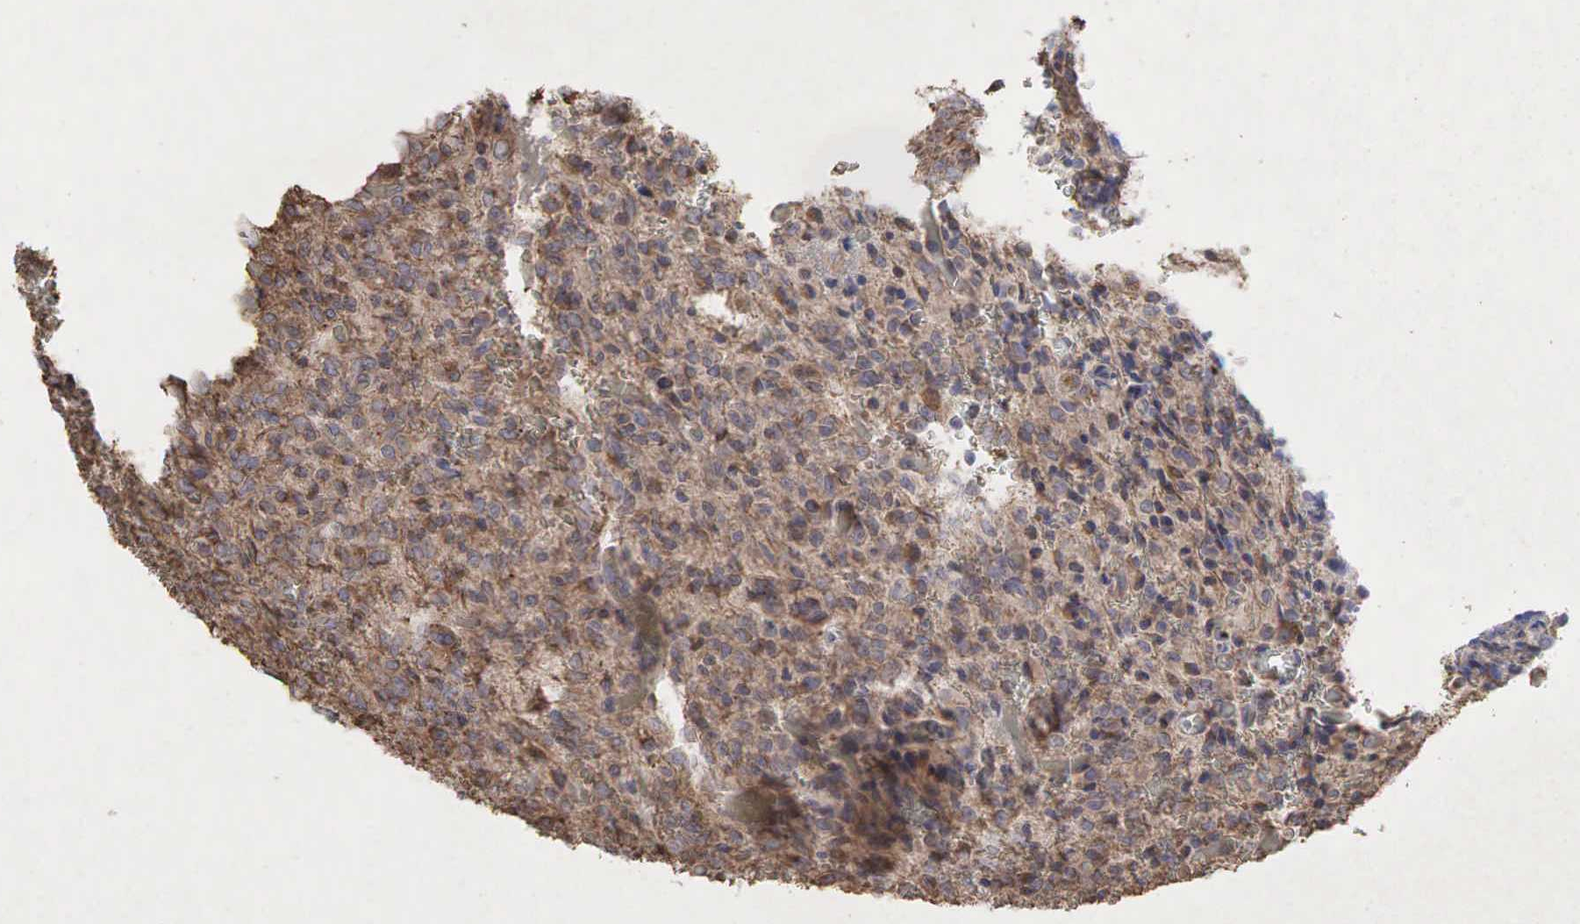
{"staining": {"intensity": "moderate", "quantity": ">75%", "location": "cytoplasmic/membranous"}, "tissue": "glioma", "cell_type": "Tumor cells", "image_type": "cancer", "snomed": [{"axis": "morphology", "description": "Glioma, malignant, High grade"}, {"axis": "topography", "description": "Brain"}], "caption": "Glioma stained with IHC displays moderate cytoplasmic/membranous positivity in about >75% of tumor cells.", "gene": "PABPC5", "patient": {"sex": "male", "age": 56}}